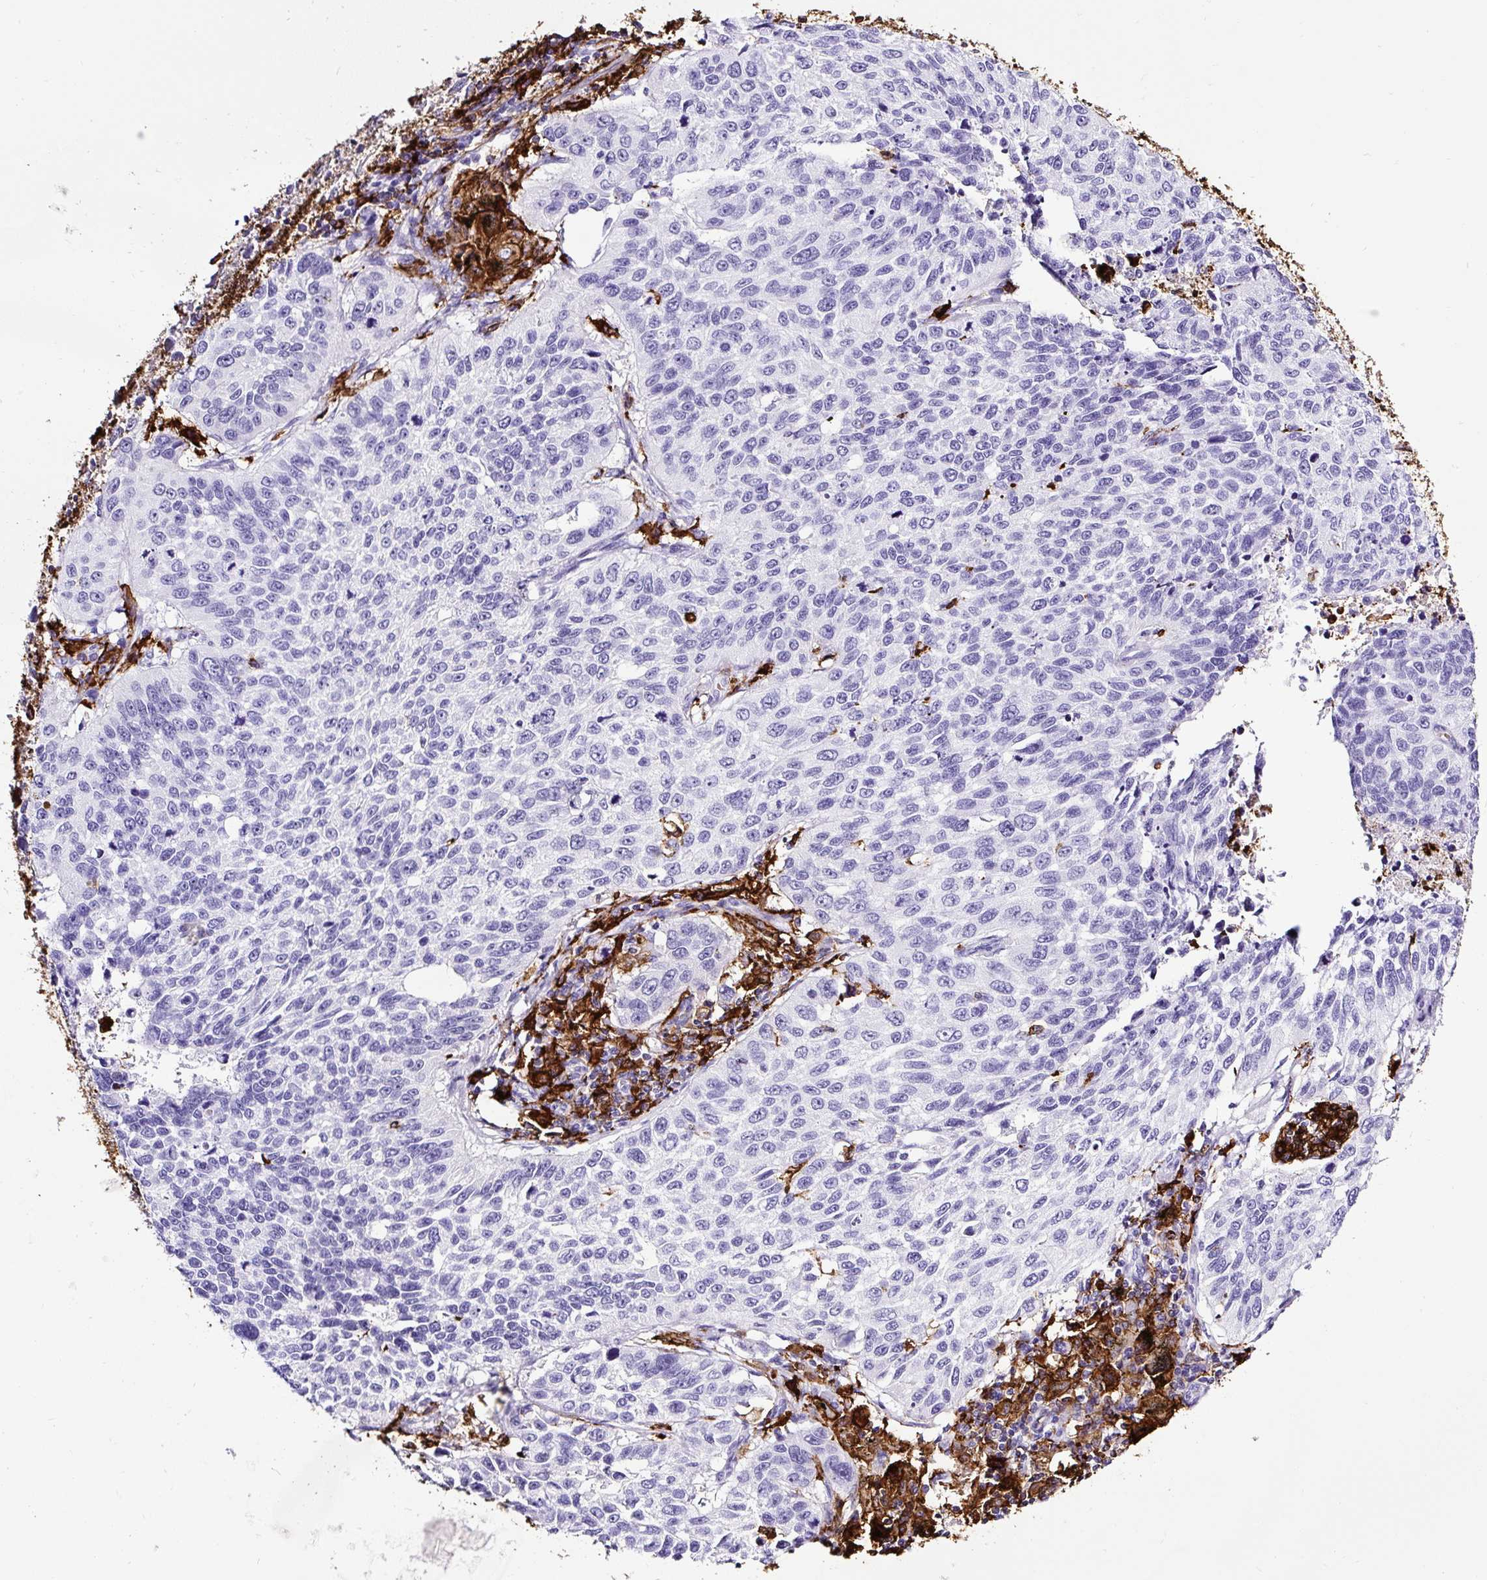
{"staining": {"intensity": "negative", "quantity": "none", "location": "none"}, "tissue": "lung cancer", "cell_type": "Tumor cells", "image_type": "cancer", "snomed": [{"axis": "morphology", "description": "Squamous cell carcinoma, NOS"}, {"axis": "topography", "description": "Lung"}], "caption": "High magnification brightfield microscopy of lung cancer (squamous cell carcinoma) stained with DAB (brown) and counterstained with hematoxylin (blue): tumor cells show no significant staining.", "gene": "HLA-DRA", "patient": {"sex": "male", "age": 62}}